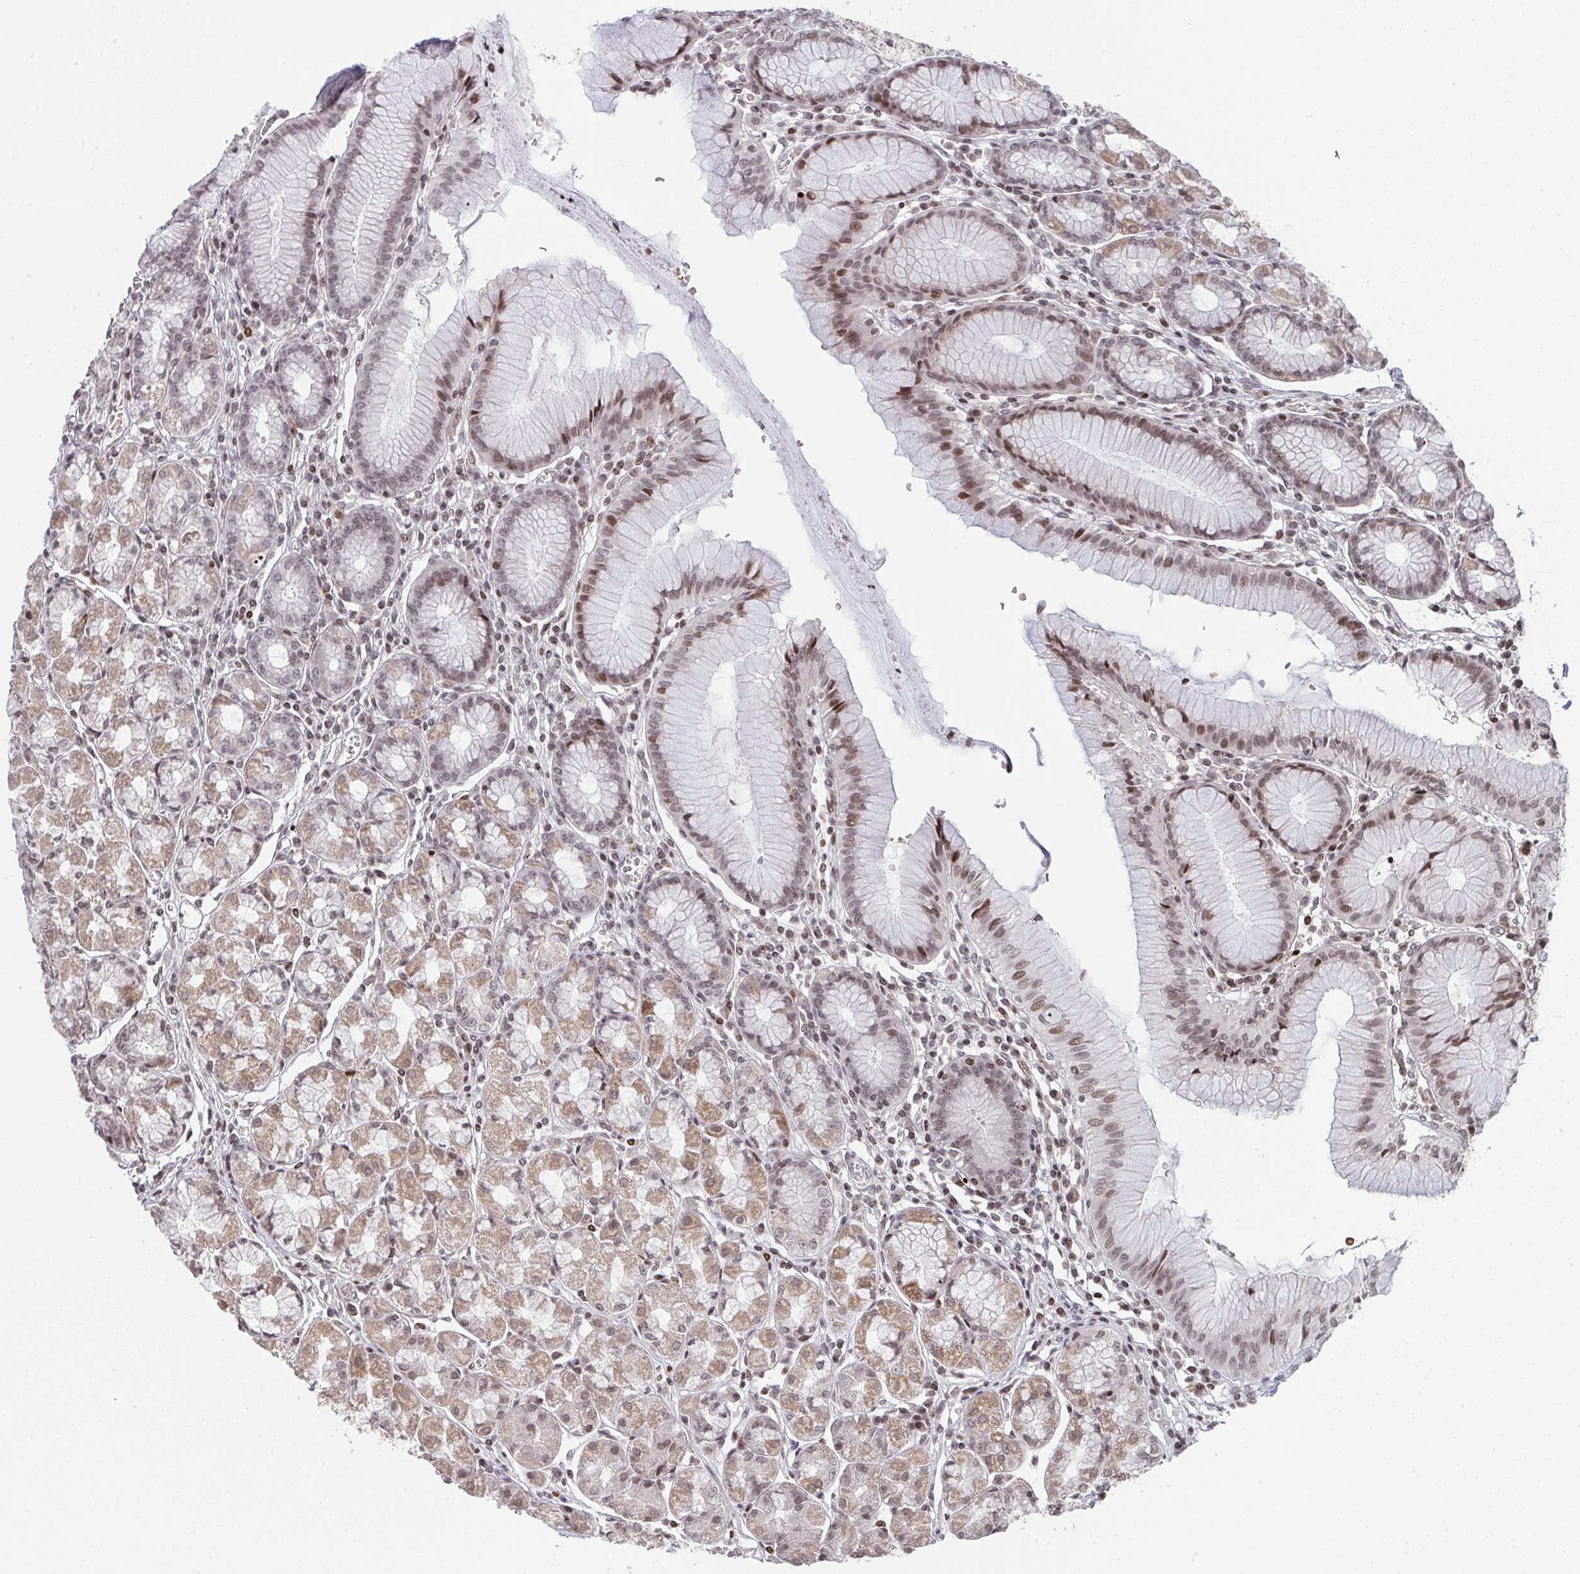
{"staining": {"intensity": "moderate", "quantity": "25%-75%", "location": "cytoplasmic/membranous,nuclear"}, "tissue": "stomach", "cell_type": "Glandular cells", "image_type": "normal", "snomed": [{"axis": "morphology", "description": "Normal tissue, NOS"}, {"axis": "topography", "description": "Stomach"}], "caption": "Glandular cells display medium levels of moderate cytoplasmic/membranous,nuclear expression in about 25%-75% of cells in unremarkable stomach.", "gene": "NIP7", "patient": {"sex": "male", "age": 55}}